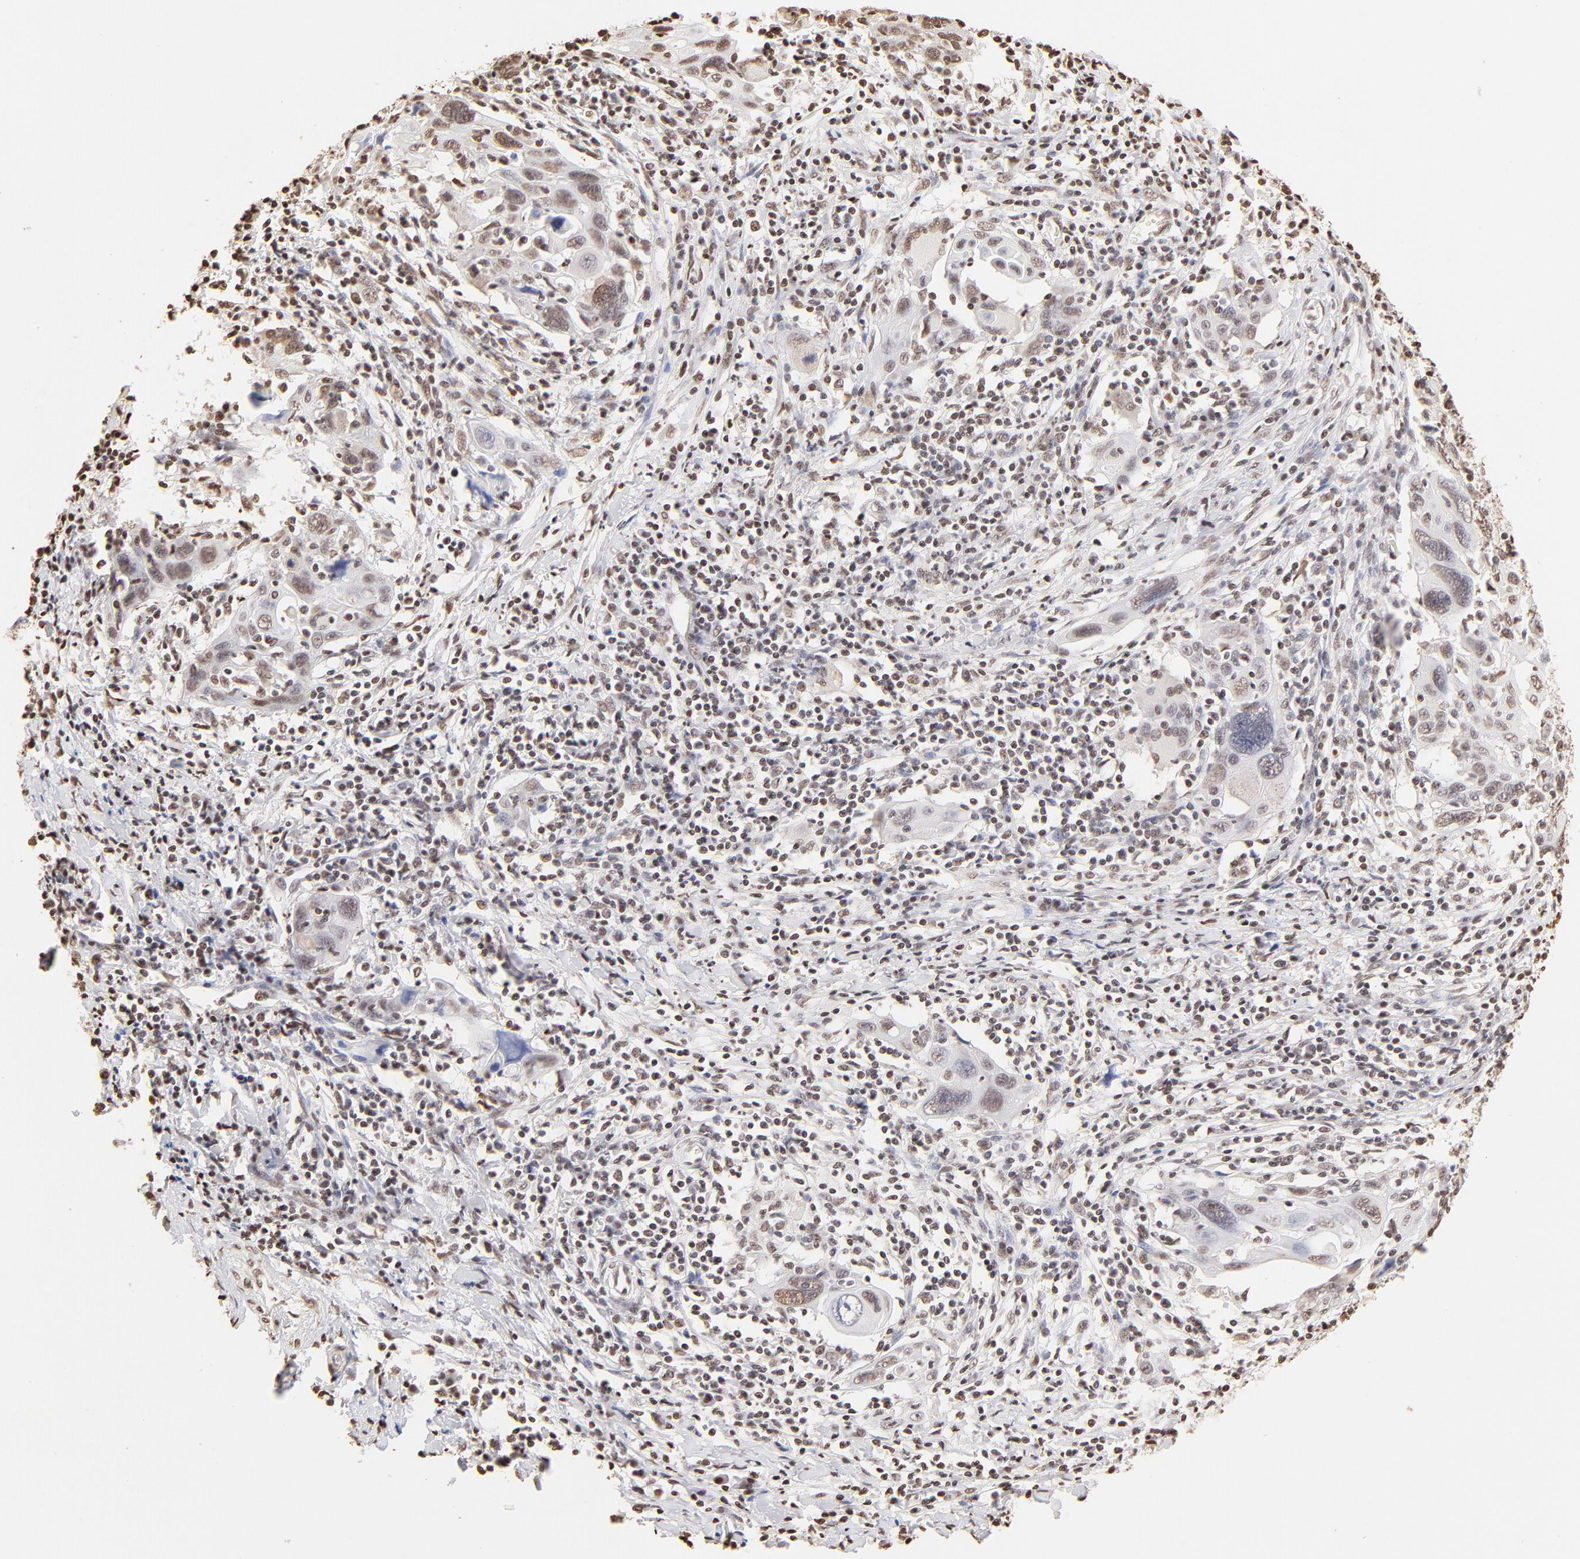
{"staining": {"intensity": "weak", "quantity": "25%-75%", "location": "cytoplasmic/membranous,nuclear"}, "tissue": "cervical cancer", "cell_type": "Tumor cells", "image_type": "cancer", "snomed": [{"axis": "morphology", "description": "Squamous cell carcinoma, NOS"}, {"axis": "topography", "description": "Cervix"}], "caption": "Tumor cells reveal low levels of weak cytoplasmic/membranous and nuclear staining in approximately 25%-75% of cells in human cervical cancer.", "gene": "ZNF540", "patient": {"sex": "female", "age": 54}}